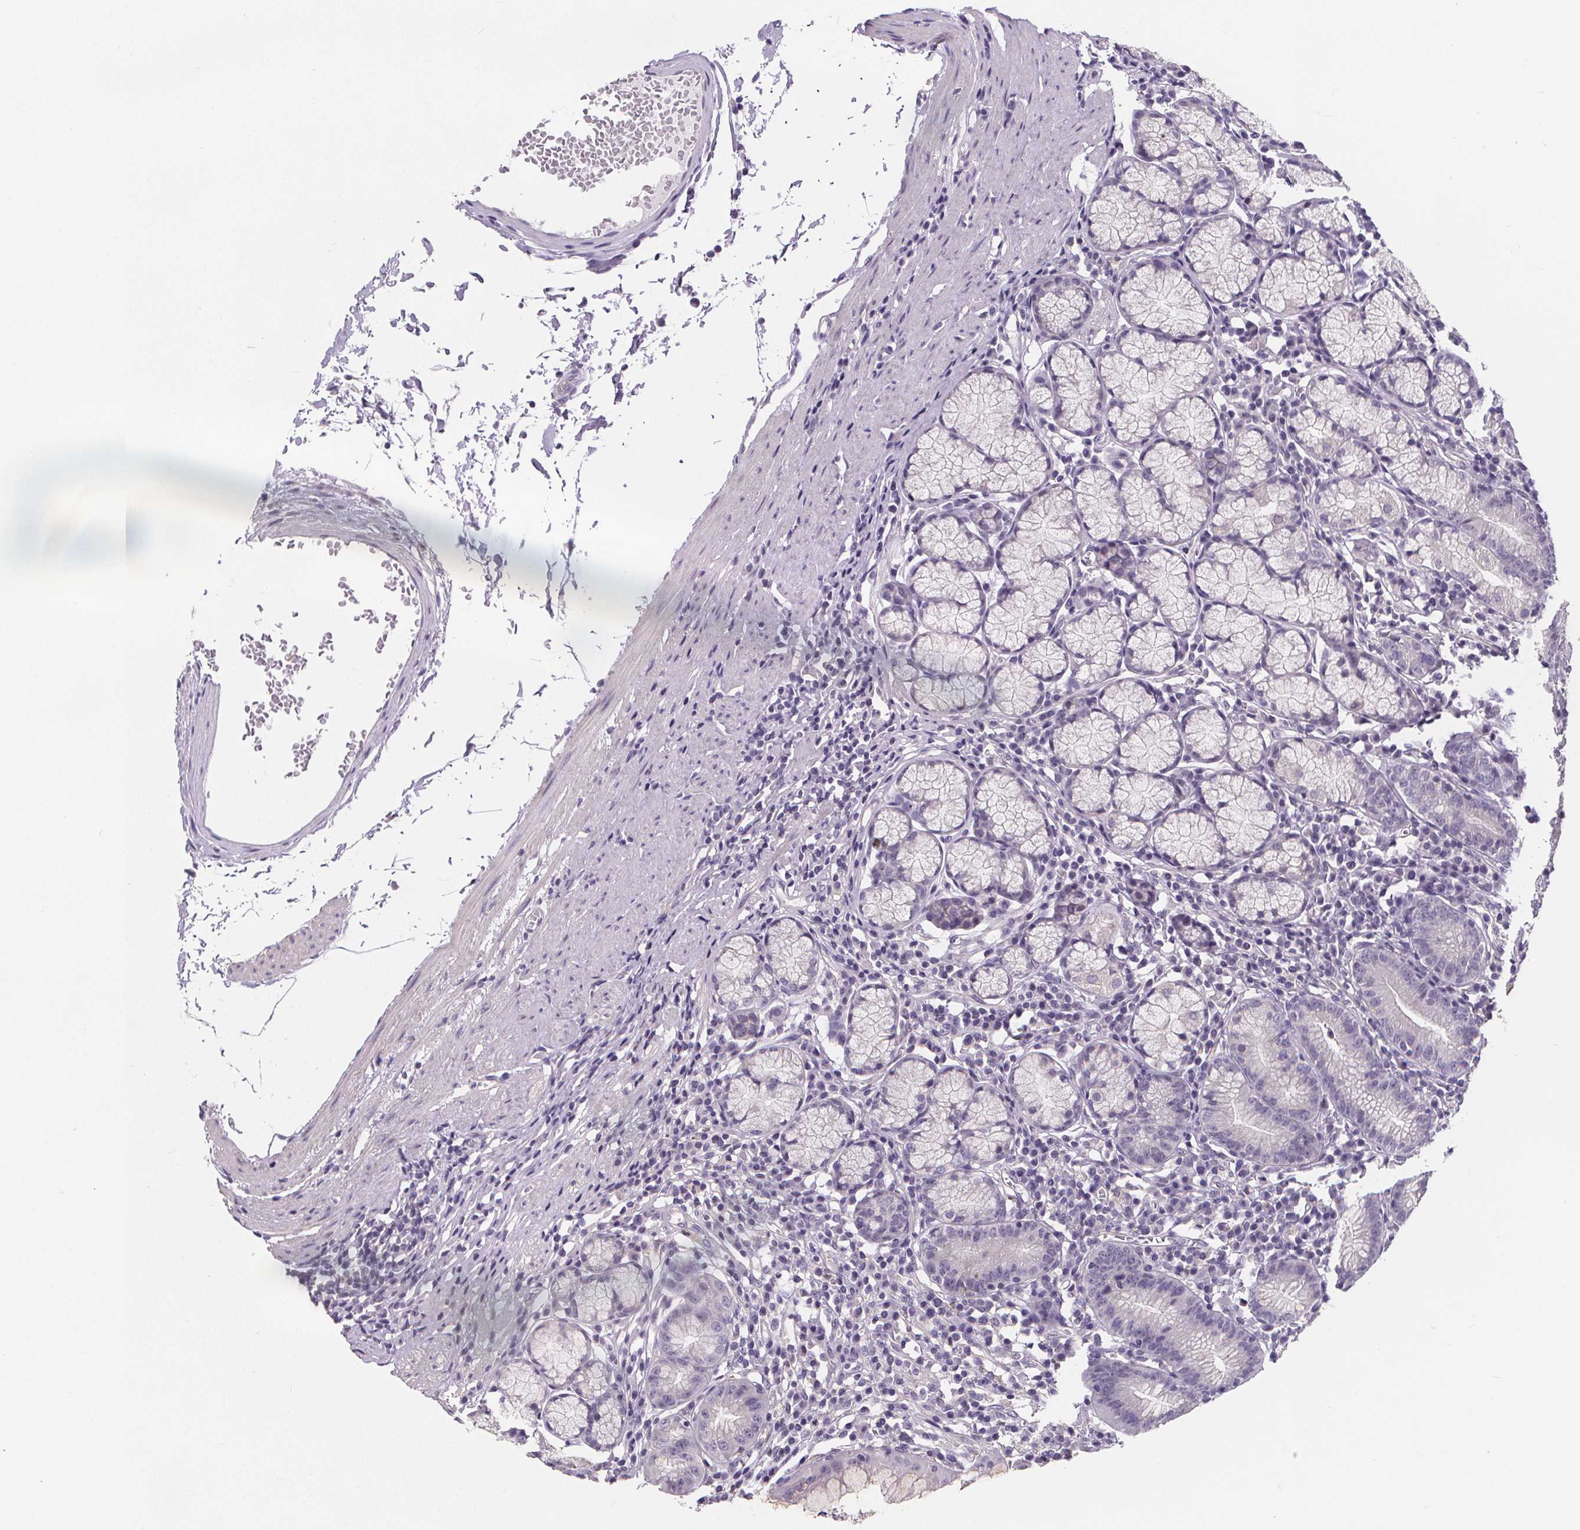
{"staining": {"intensity": "negative", "quantity": "none", "location": "none"}, "tissue": "stomach", "cell_type": "Glandular cells", "image_type": "normal", "snomed": [{"axis": "morphology", "description": "Normal tissue, NOS"}, {"axis": "topography", "description": "Stomach"}], "caption": "High power microscopy photomicrograph of an immunohistochemistry histopathology image of normal stomach, revealing no significant positivity in glandular cells.", "gene": "ATP6V1D", "patient": {"sex": "male", "age": 55}}